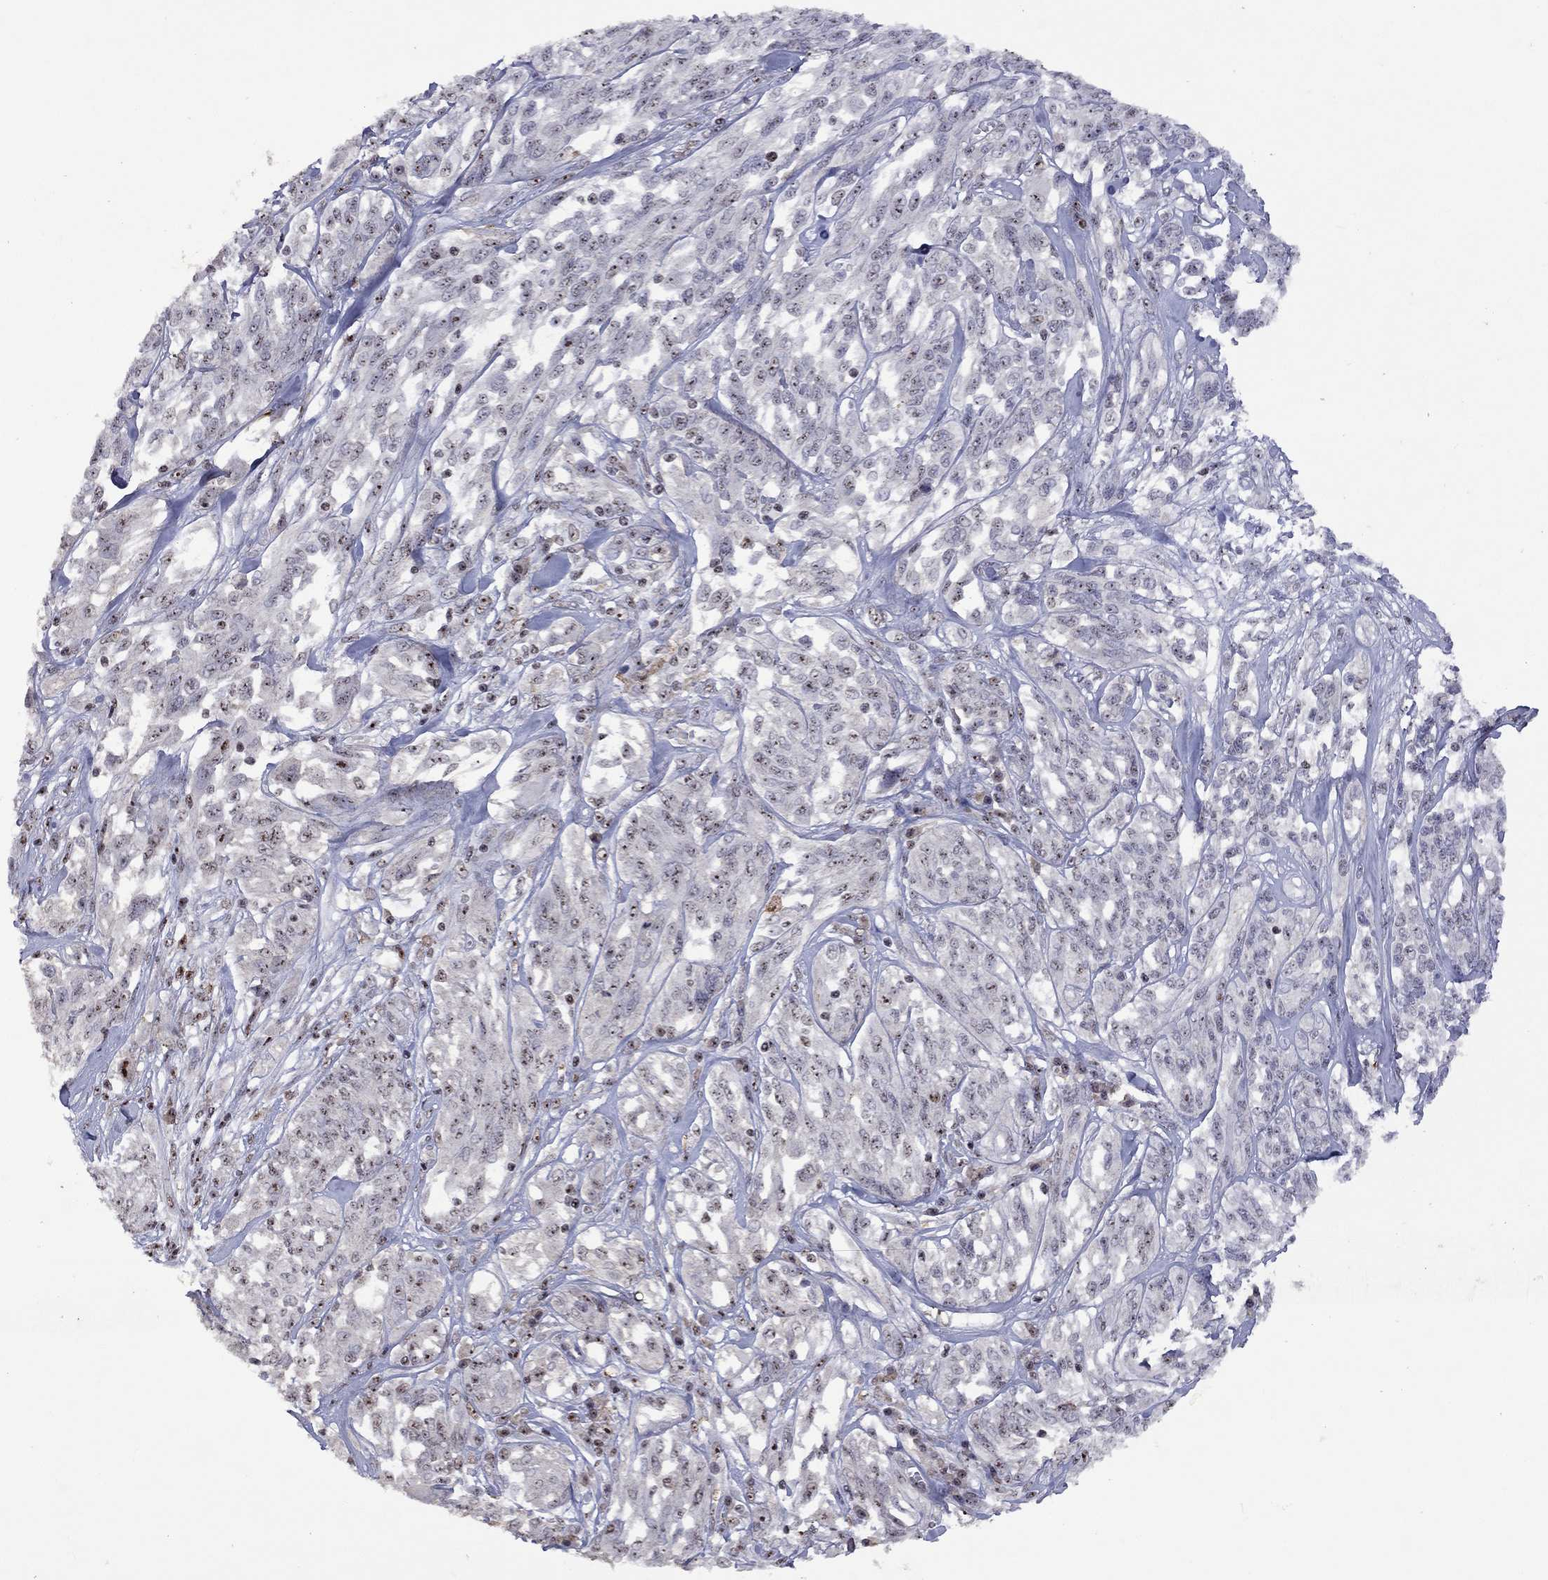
{"staining": {"intensity": "weak", "quantity": "<25%", "location": "nuclear"}, "tissue": "melanoma", "cell_type": "Tumor cells", "image_type": "cancer", "snomed": [{"axis": "morphology", "description": "Malignant melanoma, NOS"}, {"axis": "topography", "description": "Skin"}], "caption": "This is a photomicrograph of immunohistochemistry staining of malignant melanoma, which shows no expression in tumor cells.", "gene": "SPOUT1", "patient": {"sex": "female", "age": 91}}